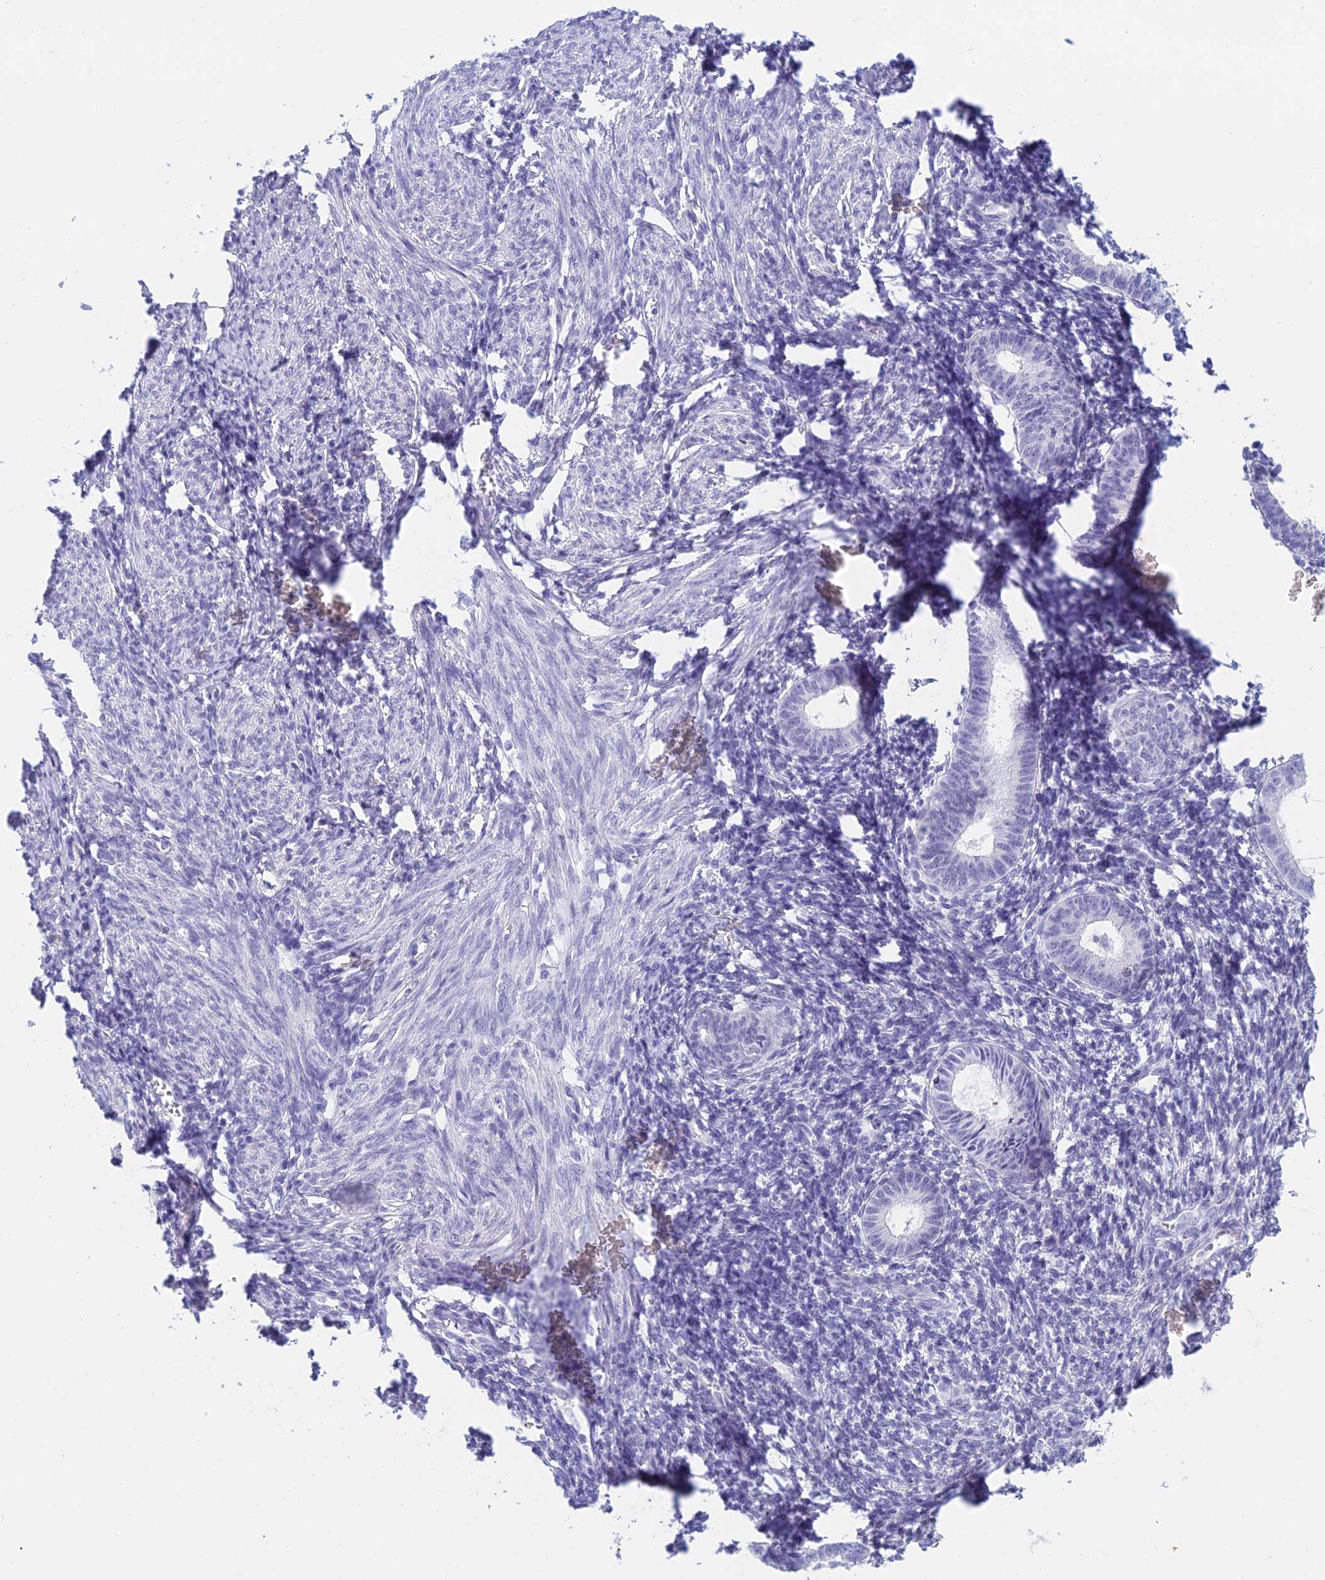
{"staining": {"intensity": "negative", "quantity": "none", "location": "none"}, "tissue": "endometrium", "cell_type": "Cells in endometrial stroma", "image_type": "normal", "snomed": [{"axis": "morphology", "description": "Normal tissue, NOS"}, {"axis": "morphology", "description": "Adenocarcinoma, NOS"}, {"axis": "topography", "description": "Endometrium"}], "caption": "IHC image of unremarkable endometrium: human endometrium stained with DAB (3,3'-diaminobenzidine) displays no significant protein expression in cells in endometrial stroma. (Stains: DAB immunohistochemistry with hematoxylin counter stain, Microscopy: brightfield microscopy at high magnification).", "gene": "TMEM161B", "patient": {"sex": "female", "age": 57}}